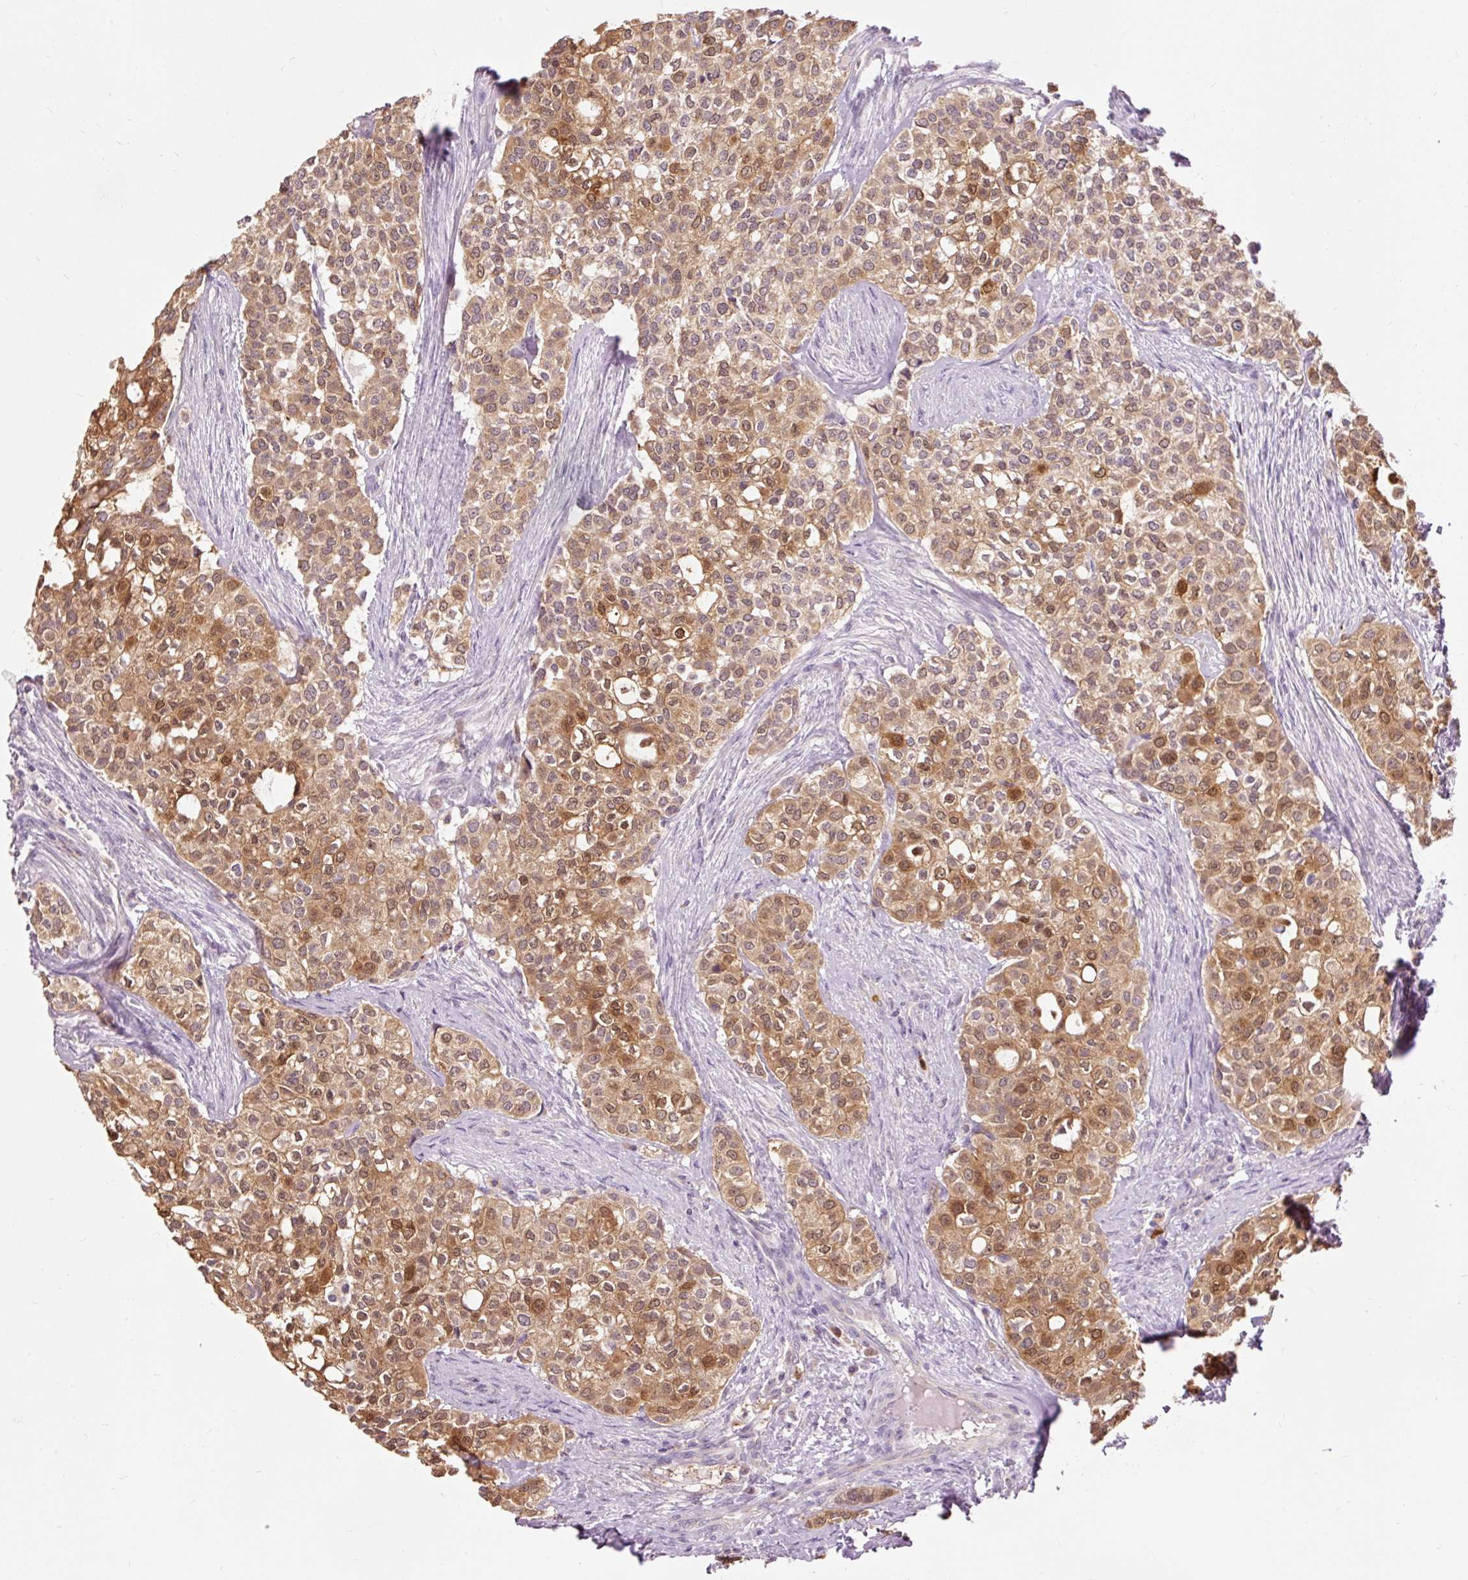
{"staining": {"intensity": "moderate", "quantity": ">75%", "location": "cytoplasmic/membranous,nuclear"}, "tissue": "head and neck cancer", "cell_type": "Tumor cells", "image_type": "cancer", "snomed": [{"axis": "morphology", "description": "Adenocarcinoma, NOS"}, {"axis": "topography", "description": "Head-Neck"}], "caption": "Immunohistochemistry (IHC) of head and neck cancer (adenocarcinoma) displays medium levels of moderate cytoplasmic/membranous and nuclear expression in about >75% of tumor cells. (DAB (3,3'-diaminobenzidine) IHC with brightfield microscopy, high magnification).", "gene": "PRDX5", "patient": {"sex": "male", "age": 81}}